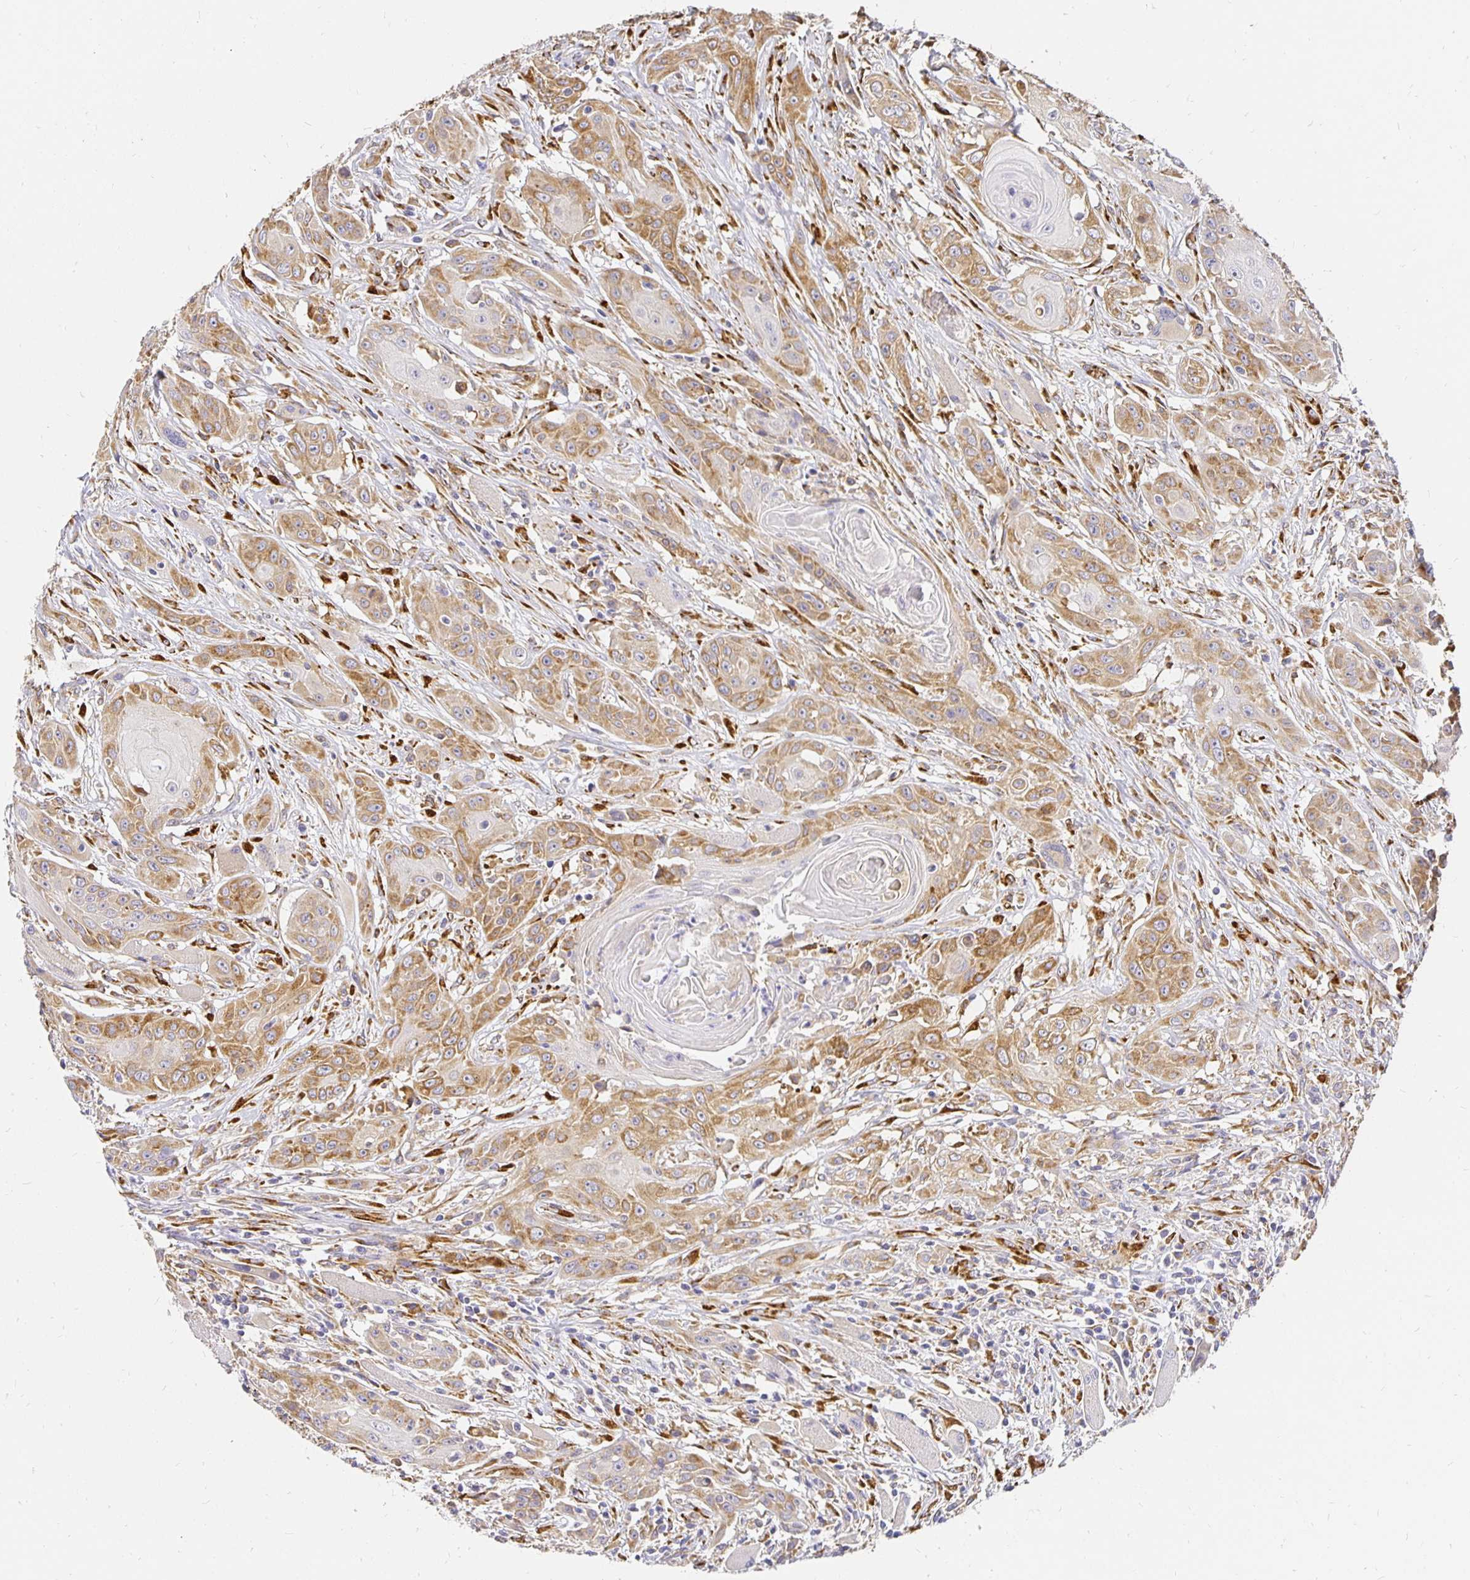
{"staining": {"intensity": "moderate", "quantity": "25%-75%", "location": "cytoplasmic/membranous"}, "tissue": "head and neck cancer", "cell_type": "Tumor cells", "image_type": "cancer", "snomed": [{"axis": "morphology", "description": "Squamous cell carcinoma, NOS"}, {"axis": "topography", "description": "Oral tissue"}, {"axis": "topography", "description": "Head-Neck"}, {"axis": "topography", "description": "Neck, NOS"}], "caption": "About 25%-75% of tumor cells in human head and neck squamous cell carcinoma show moderate cytoplasmic/membranous protein staining as visualized by brown immunohistochemical staining.", "gene": "PLOD1", "patient": {"sex": "female", "age": 55}}